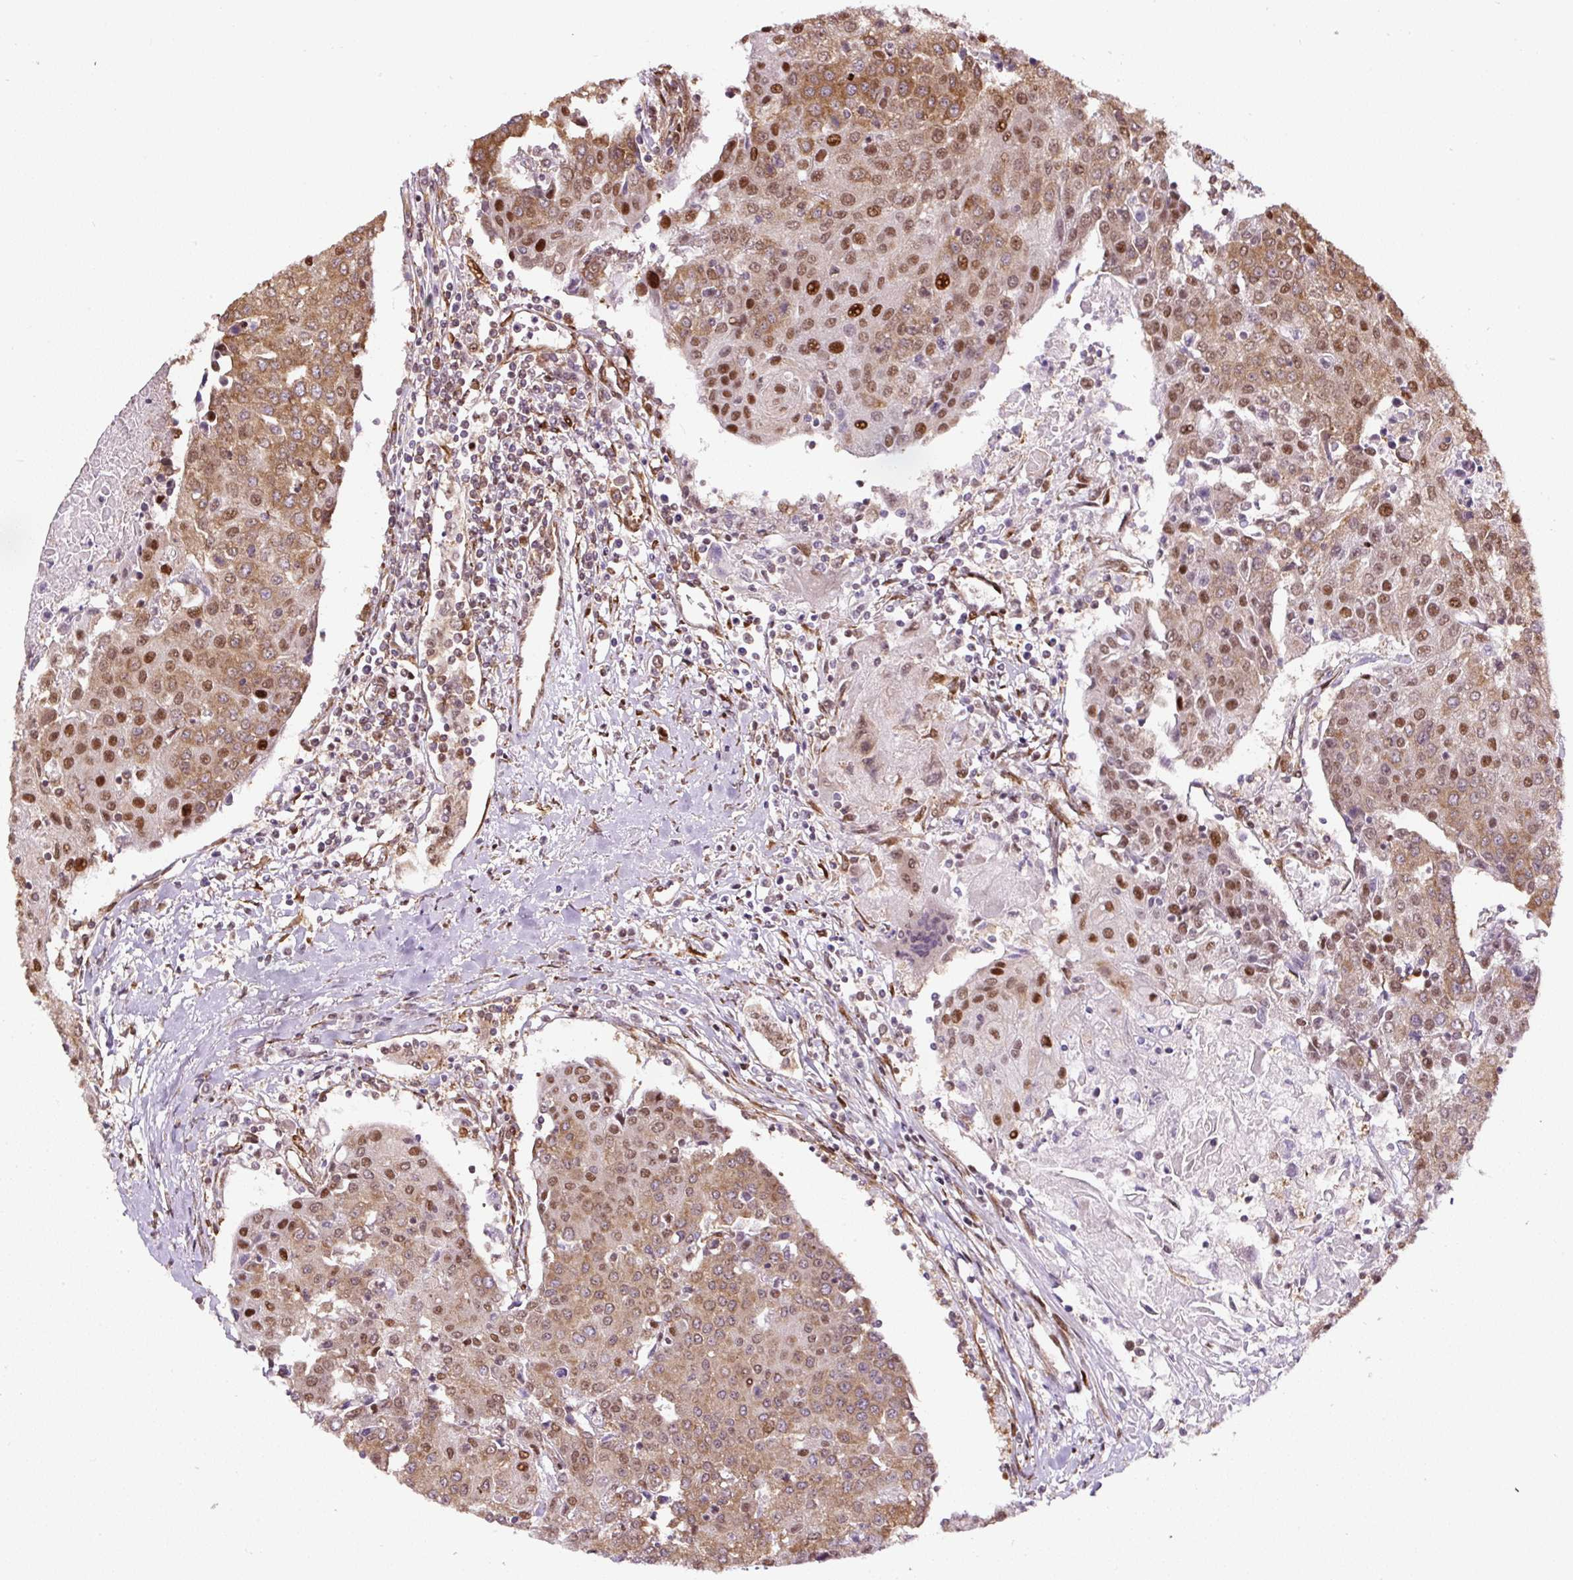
{"staining": {"intensity": "moderate", "quantity": ">75%", "location": "cytoplasmic/membranous,nuclear"}, "tissue": "urothelial cancer", "cell_type": "Tumor cells", "image_type": "cancer", "snomed": [{"axis": "morphology", "description": "Urothelial carcinoma, High grade"}, {"axis": "topography", "description": "Urinary bladder"}], "caption": "Moderate cytoplasmic/membranous and nuclear expression is seen in about >75% of tumor cells in urothelial carcinoma (high-grade).", "gene": "KDM4E", "patient": {"sex": "female", "age": 85}}